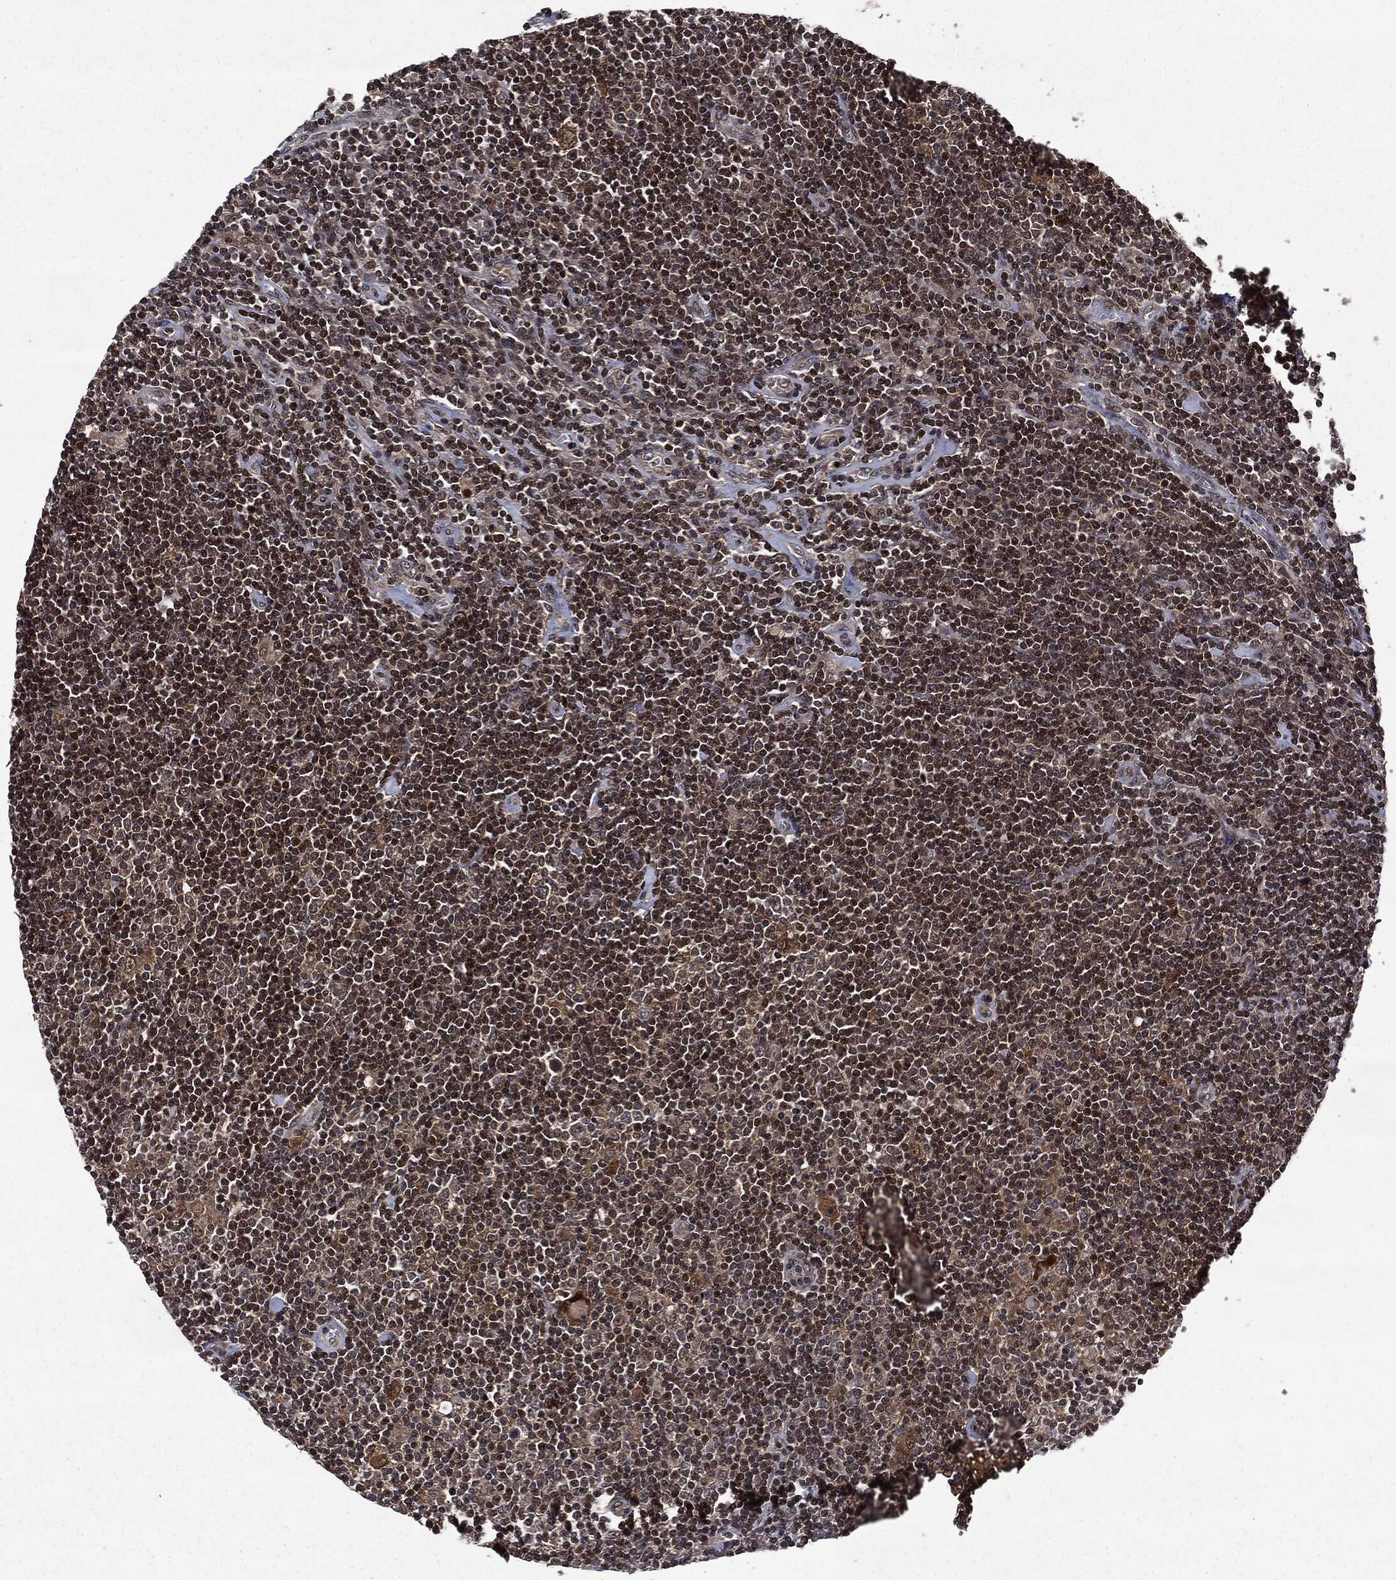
{"staining": {"intensity": "strong", "quantity": ">75%", "location": "cytoplasmic/membranous"}, "tissue": "lymphoma", "cell_type": "Tumor cells", "image_type": "cancer", "snomed": [{"axis": "morphology", "description": "Hodgkin's disease, NOS"}, {"axis": "topography", "description": "Lymph node"}], "caption": "Immunohistochemical staining of lymphoma exhibits high levels of strong cytoplasmic/membranous protein staining in approximately >75% of tumor cells.", "gene": "STAU2", "patient": {"sex": "male", "age": 40}}